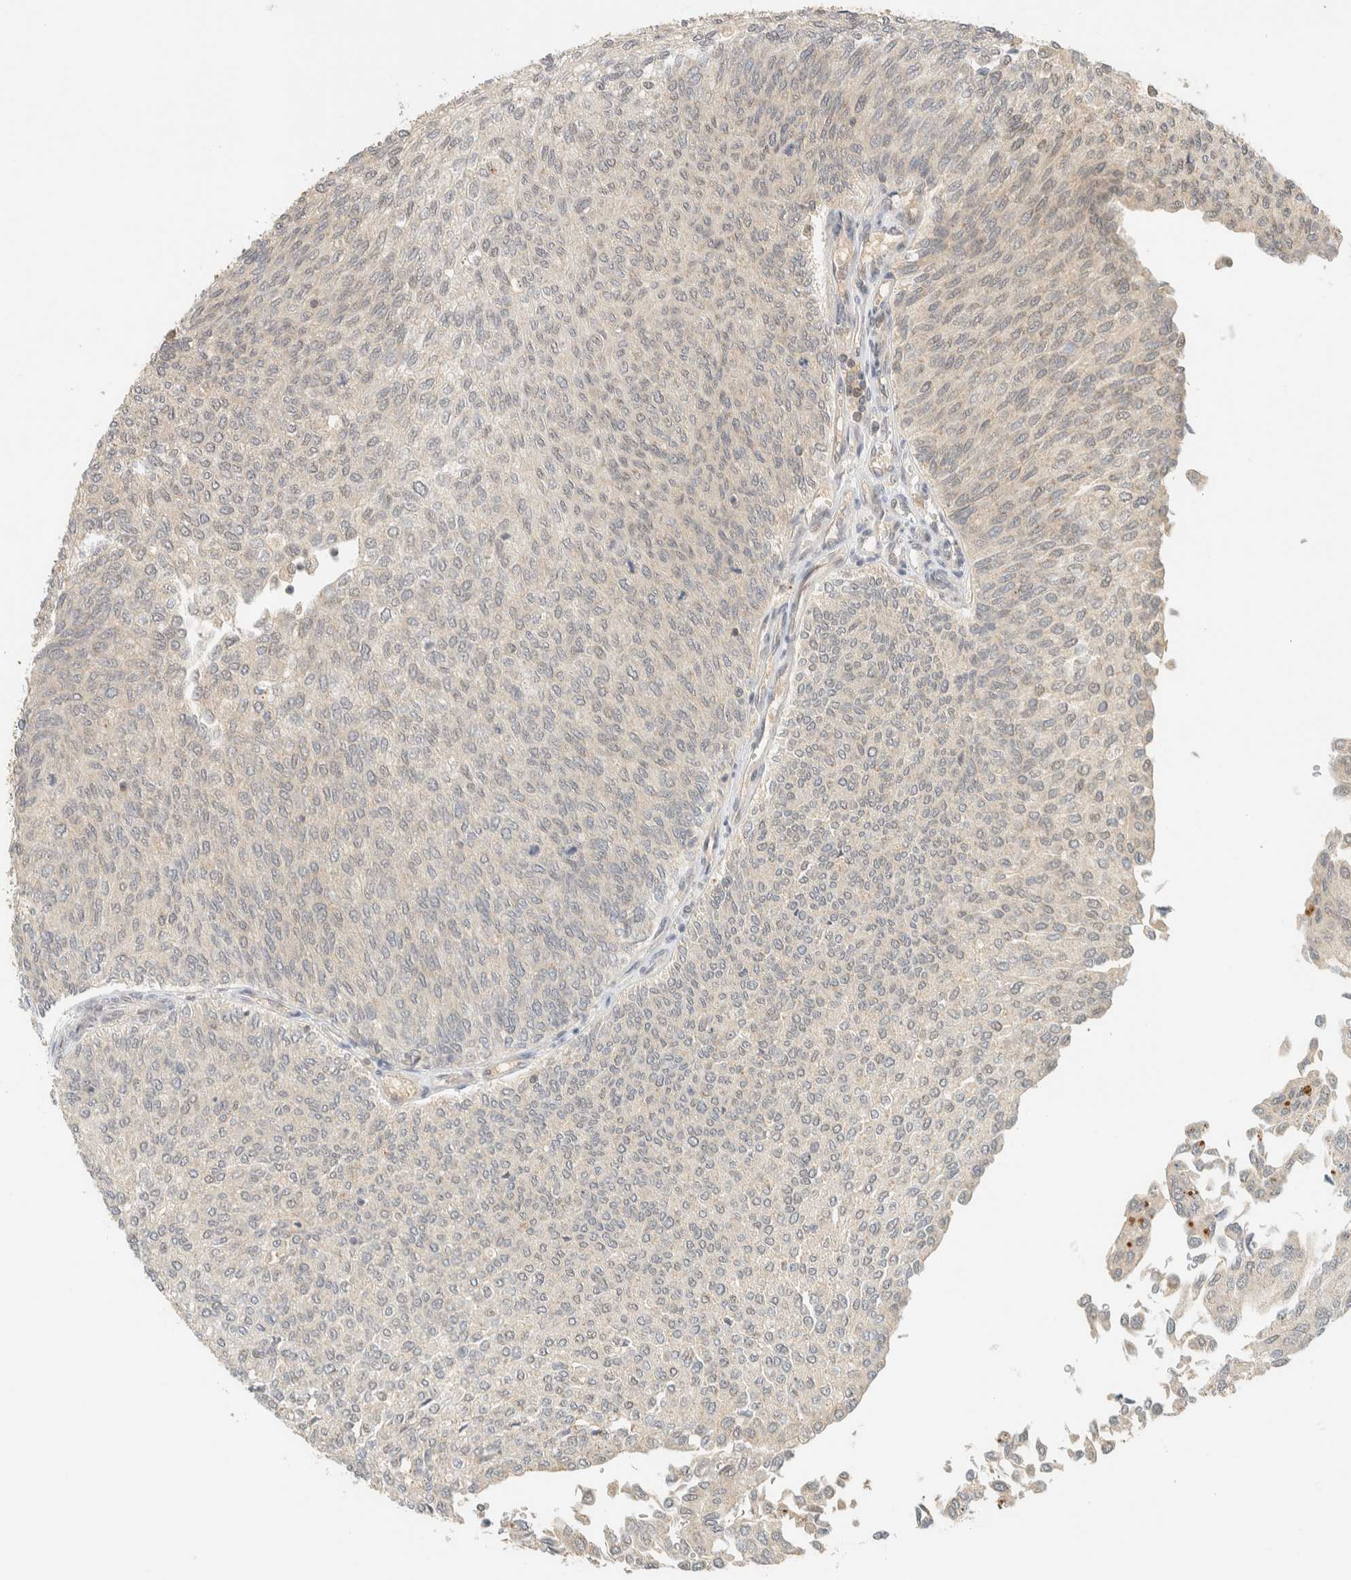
{"staining": {"intensity": "weak", "quantity": "<25%", "location": "cytoplasmic/membranous,nuclear"}, "tissue": "urothelial cancer", "cell_type": "Tumor cells", "image_type": "cancer", "snomed": [{"axis": "morphology", "description": "Urothelial carcinoma, Low grade"}, {"axis": "topography", "description": "Urinary bladder"}], "caption": "Immunohistochemistry of human low-grade urothelial carcinoma exhibits no expression in tumor cells. (Brightfield microscopy of DAB (3,3'-diaminobenzidine) immunohistochemistry (IHC) at high magnification).", "gene": "KIFAP3", "patient": {"sex": "female", "age": 79}}